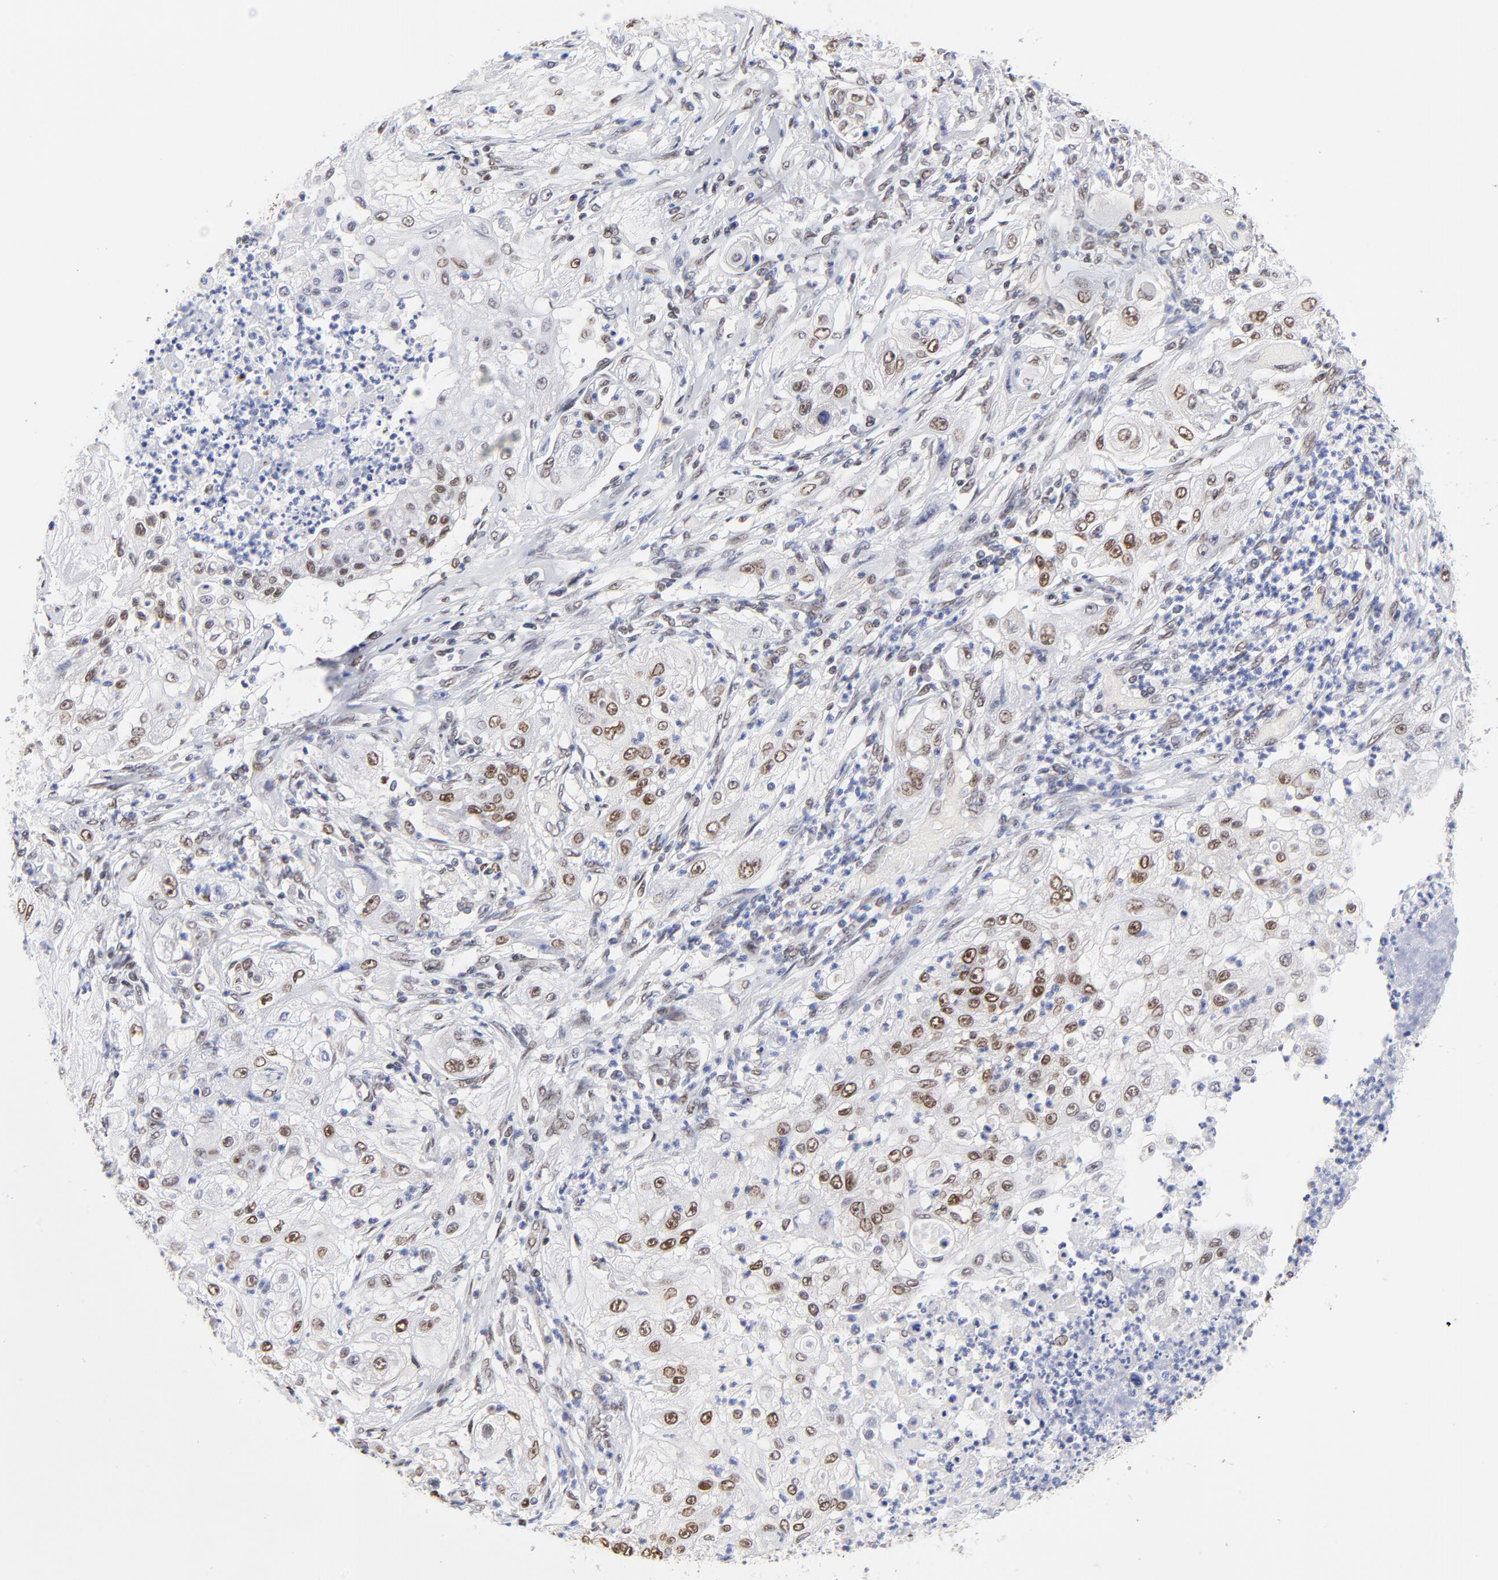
{"staining": {"intensity": "moderate", "quantity": ">75%", "location": "nuclear"}, "tissue": "lung cancer", "cell_type": "Tumor cells", "image_type": "cancer", "snomed": [{"axis": "morphology", "description": "Inflammation, NOS"}, {"axis": "morphology", "description": "Squamous cell carcinoma, NOS"}, {"axis": "topography", "description": "Lymph node"}, {"axis": "topography", "description": "Soft tissue"}, {"axis": "topography", "description": "Lung"}], "caption": "A photomicrograph showing moderate nuclear positivity in about >75% of tumor cells in lung cancer, as visualized by brown immunohistochemical staining.", "gene": "ZMYM3", "patient": {"sex": "male", "age": 66}}